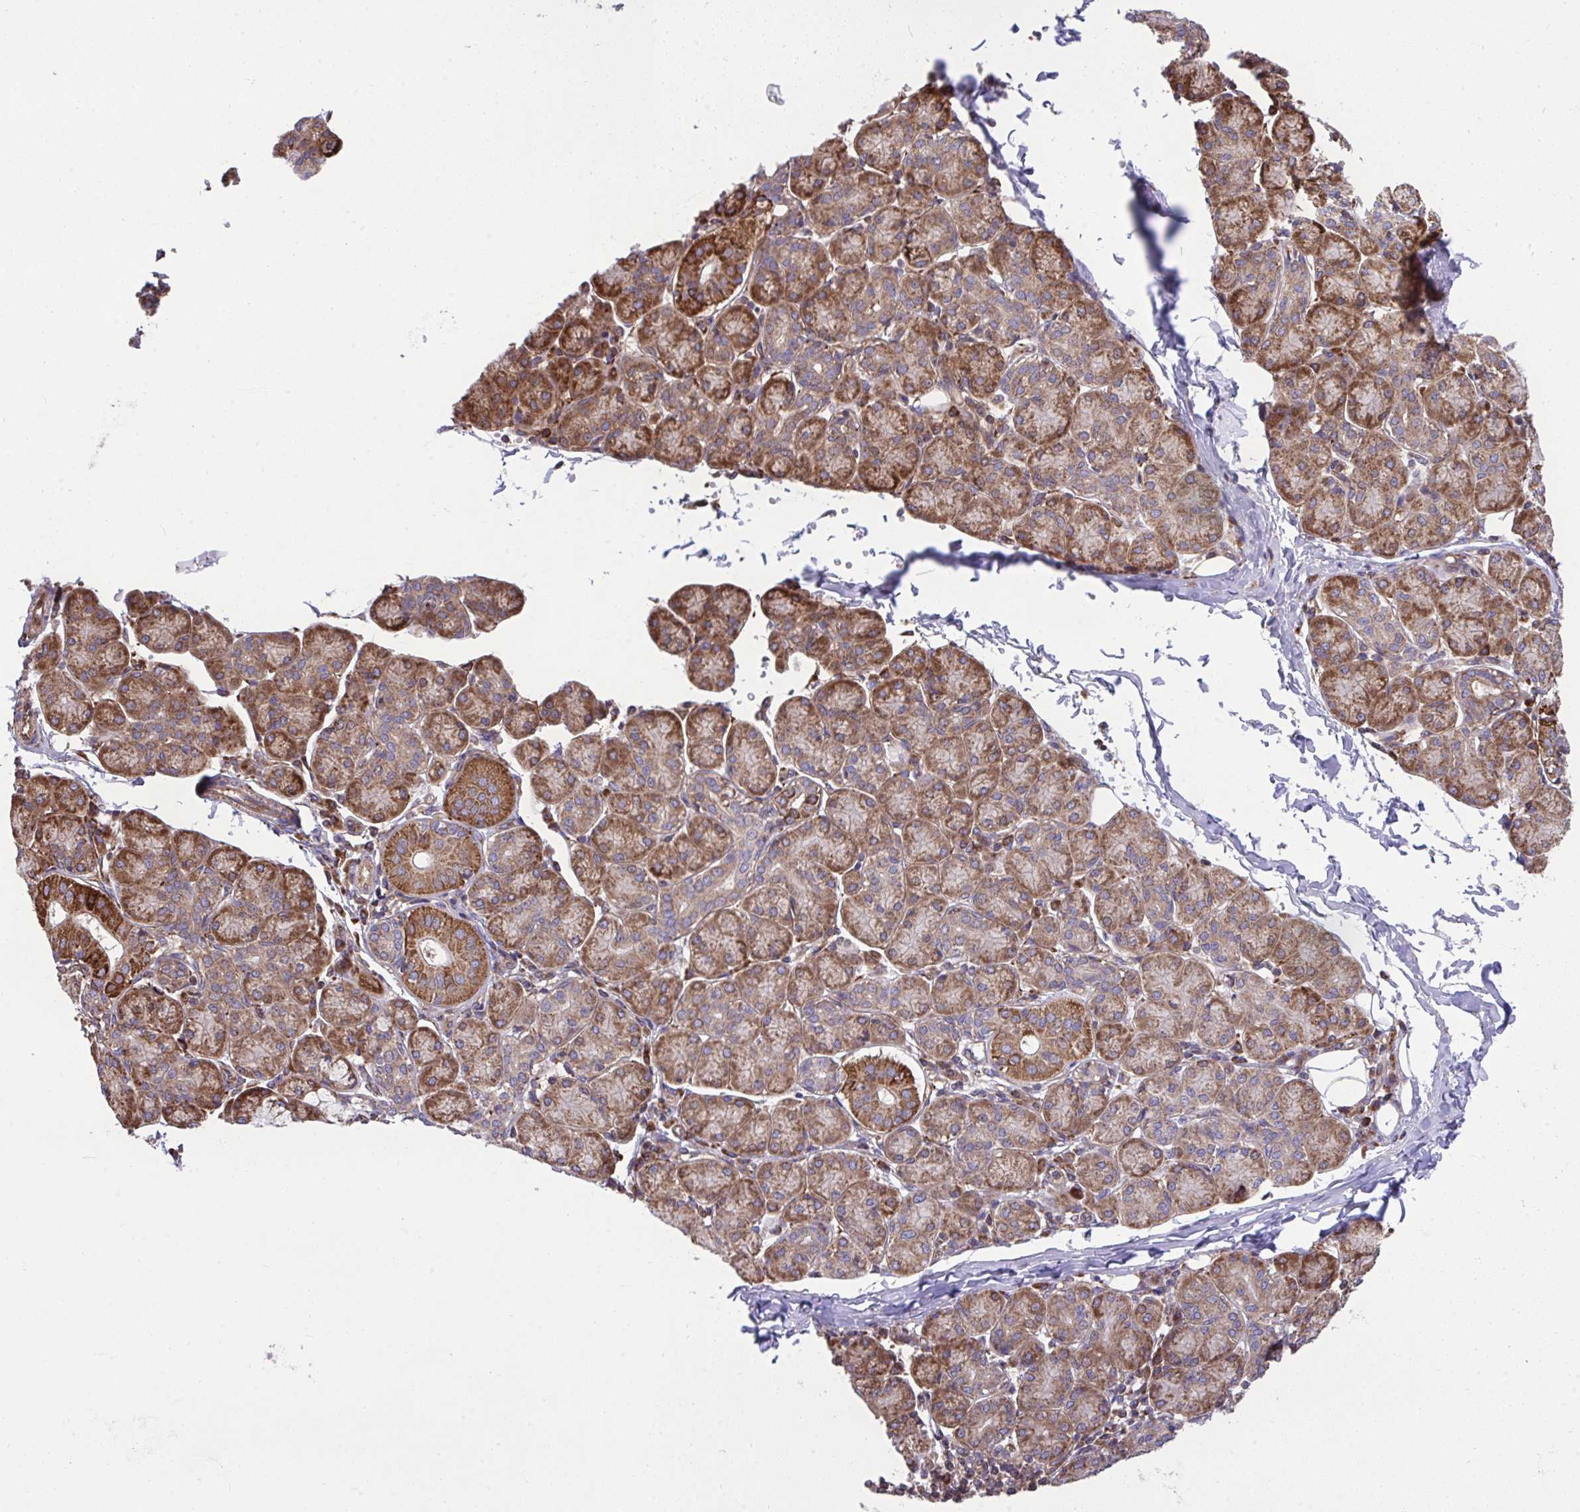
{"staining": {"intensity": "strong", "quantity": "25%-75%", "location": "cytoplasmic/membranous"}, "tissue": "salivary gland", "cell_type": "Glandular cells", "image_type": "normal", "snomed": [{"axis": "morphology", "description": "Normal tissue, NOS"}, {"axis": "morphology", "description": "Inflammation, NOS"}, {"axis": "topography", "description": "Lymph node"}, {"axis": "topography", "description": "Salivary gland"}], "caption": "This histopathology image exhibits normal salivary gland stained with immunohistochemistry to label a protein in brown. The cytoplasmic/membranous of glandular cells show strong positivity for the protein. Nuclei are counter-stained blue.", "gene": "NMNAT3", "patient": {"sex": "male", "age": 3}}